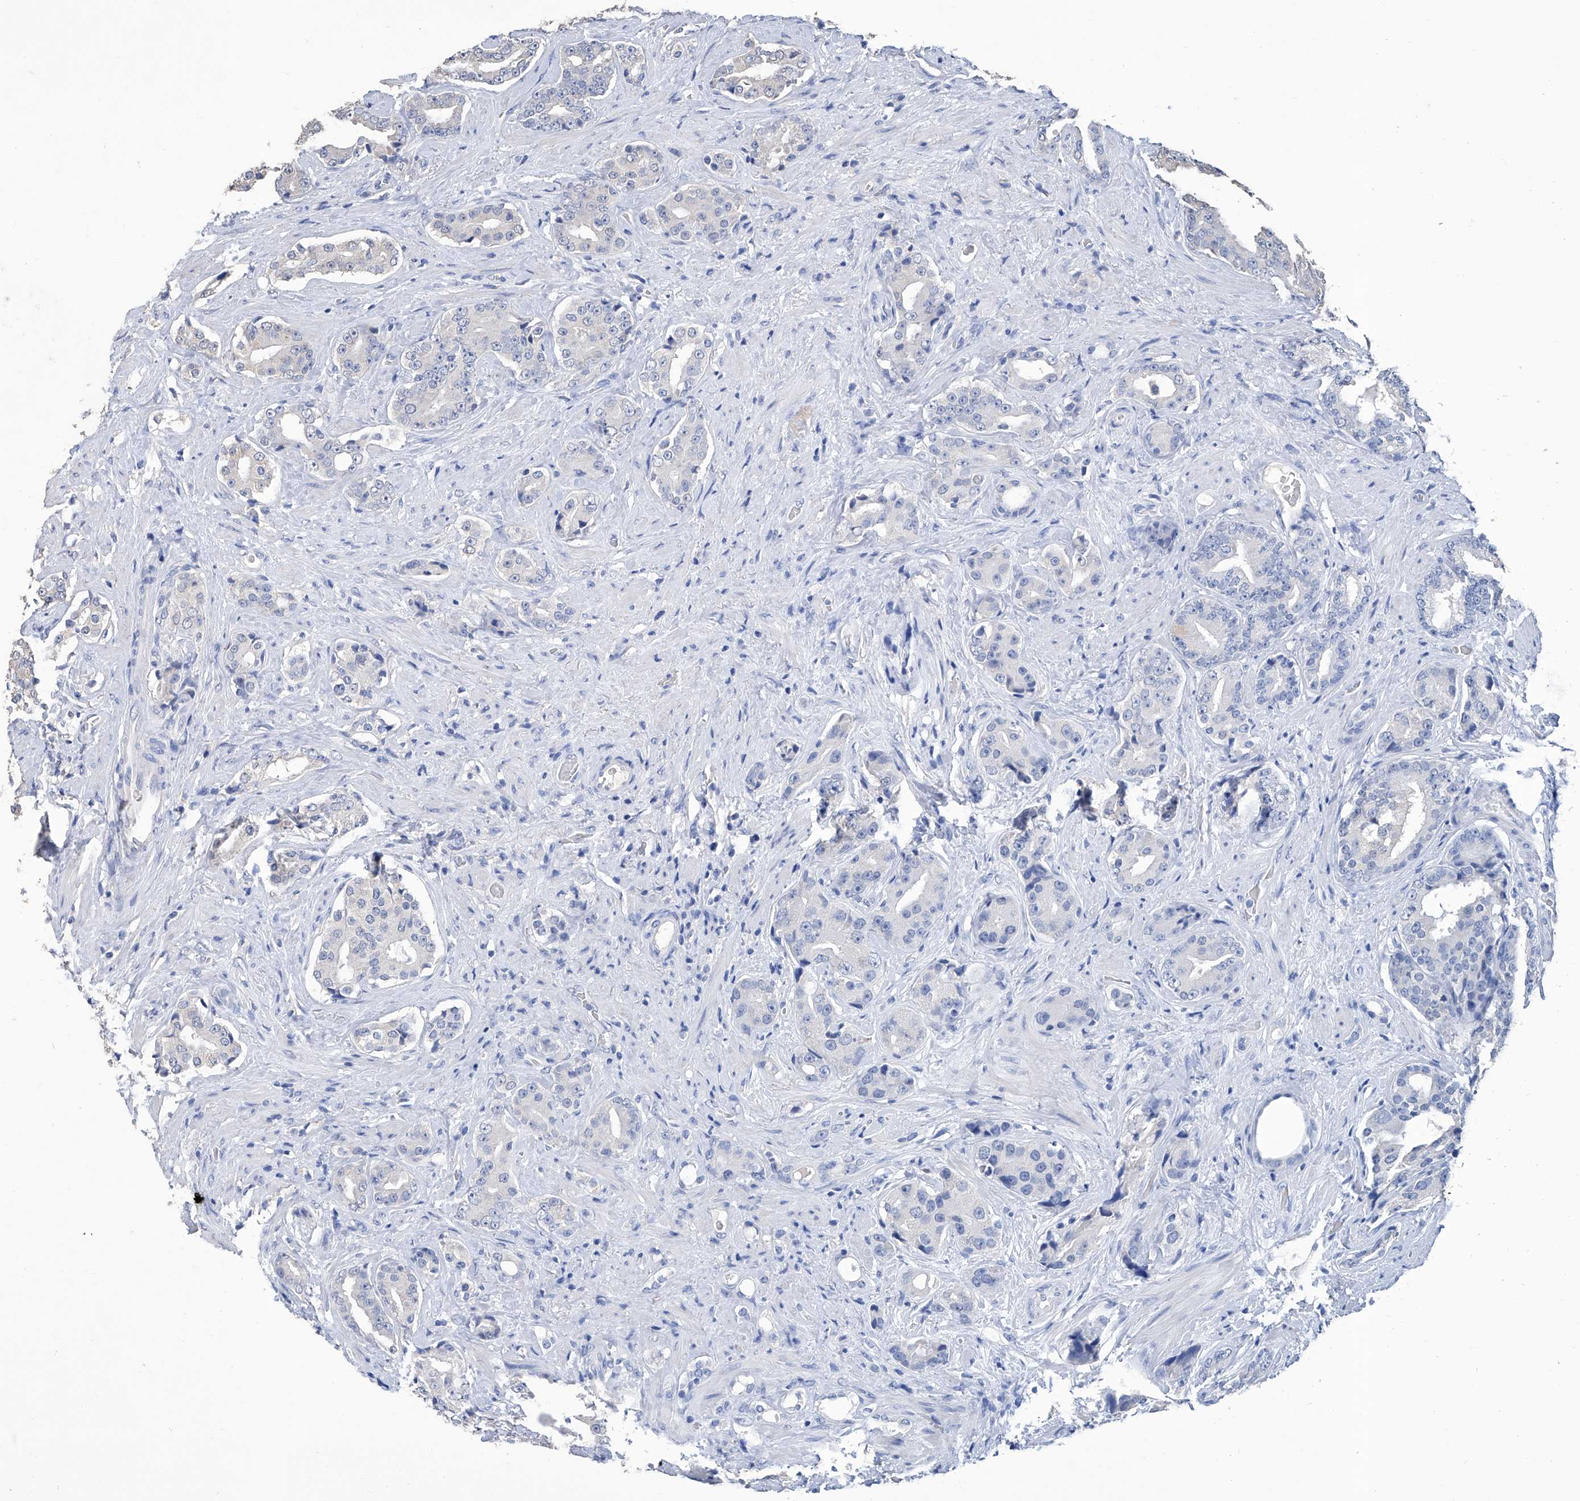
{"staining": {"intensity": "negative", "quantity": "none", "location": "none"}, "tissue": "prostate cancer", "cell_type": "Tumor cells", "image_type": "cancer", "snomed": [{"axis": "morphology", "description": "Adenocarcinoma, High grade"}, {"axis": "topography", "description": "Prostate"}], "caption": "Histopathology image shows no protein positivity in tumor cells of prostate cancer tissue. (DAB (3,3'-diaminobenzidine) immunohistochemistry (IHC) visualized using brightfield microscopy, high magnification).", "gene": "GPT", "patient": {"sex": "male", "age": 71}}